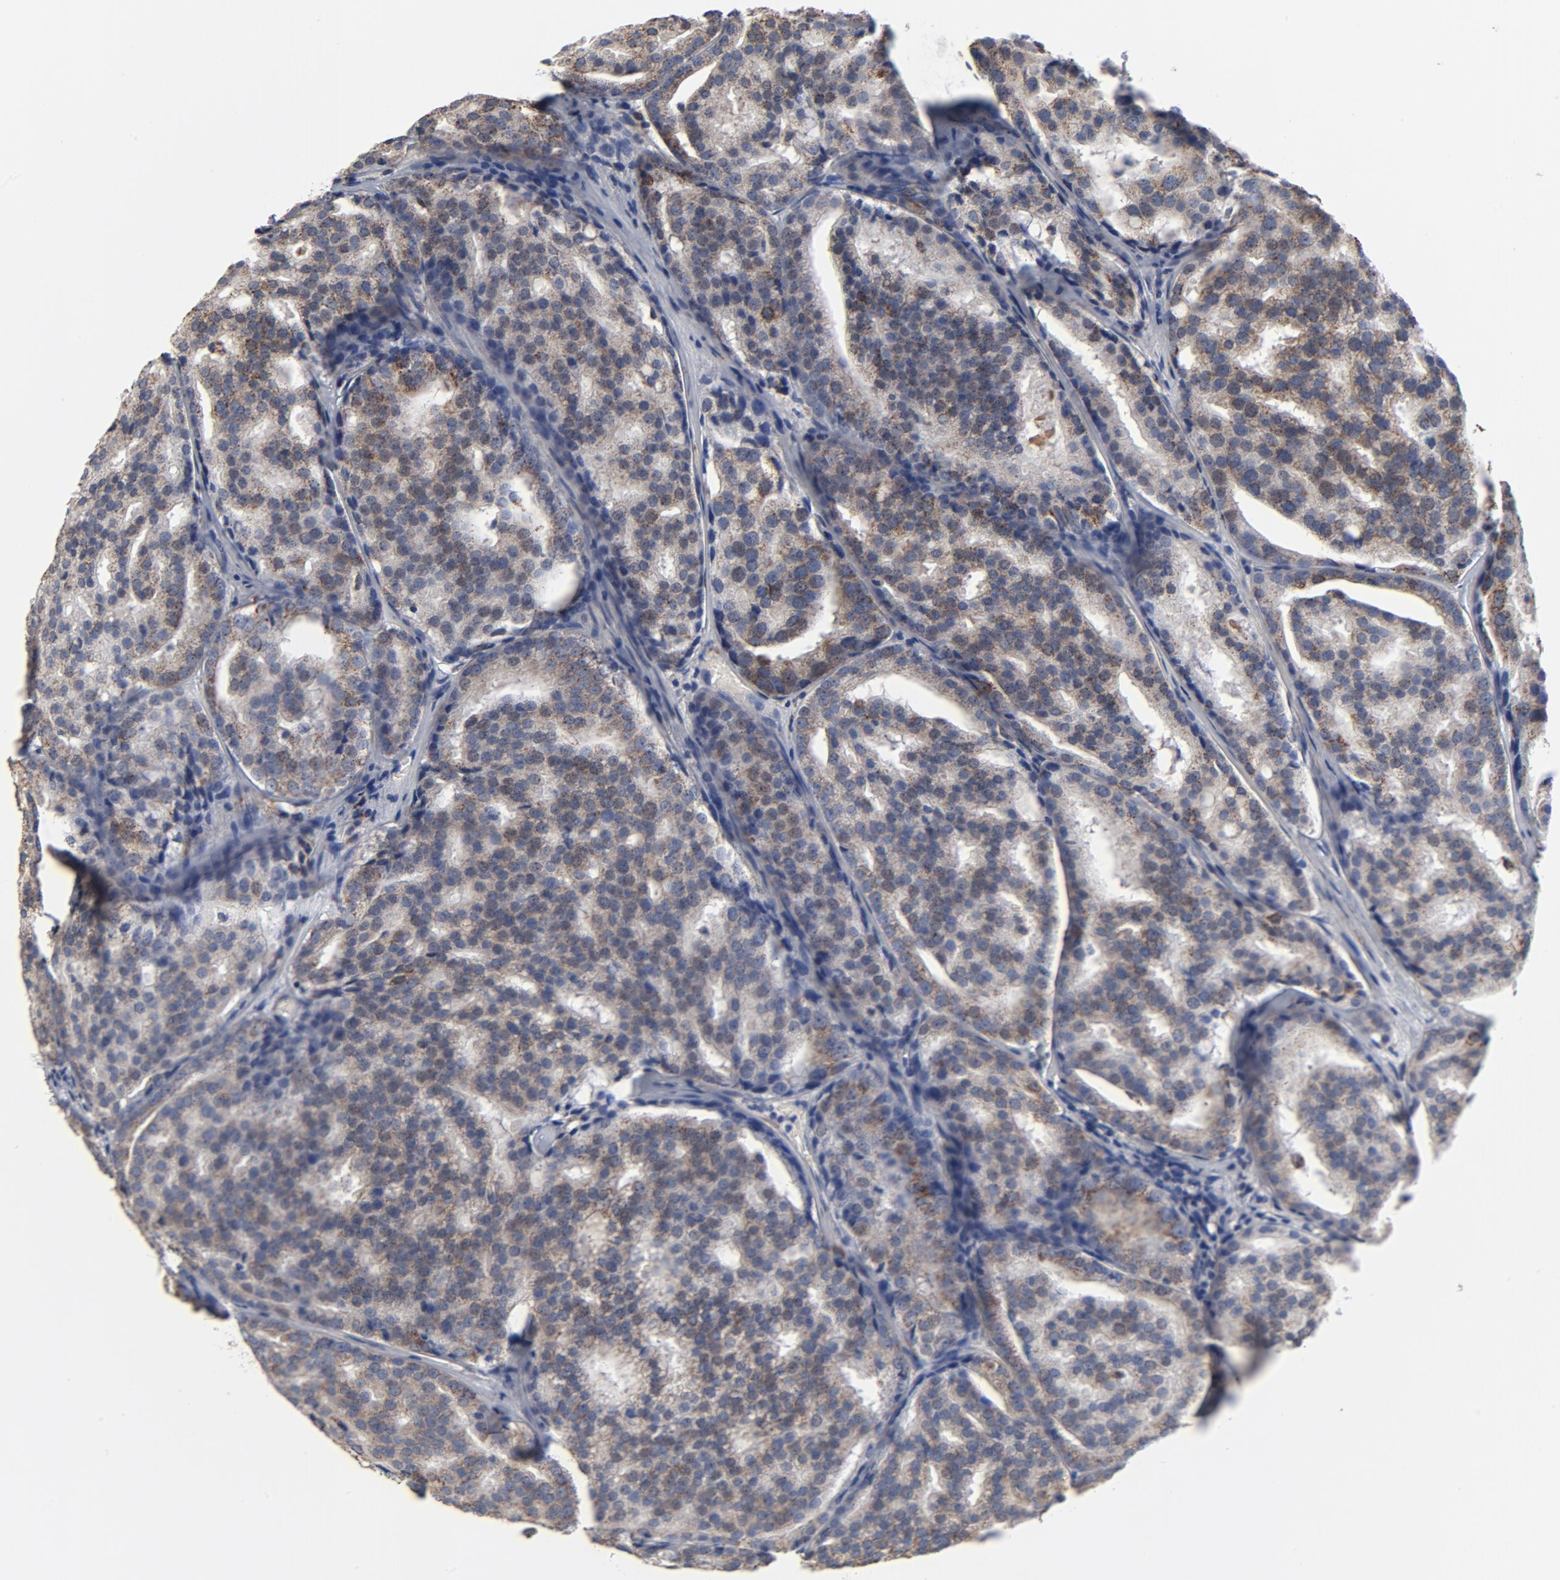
{"staining": {"intensity": "weak", "quantity": "25%-75%", "location": "cytoplasmic/membranous"}, "tissue": "prostate cancer", "cell_type": "Tumor cells", "image_type": "cancer", "snomed": [{"axis": "morphology", "description": "Adenocarcinoma, High grade"}, {"axis": "topography", "description": "Prostate"}], "caption": "Human prostate cancer (high-grade adenocarcinoma) stained with a protein marker exhibits weak staining in tumor cells.", "gene": "NDUFV2", "patient": {"sex": "male", "age": 64}}